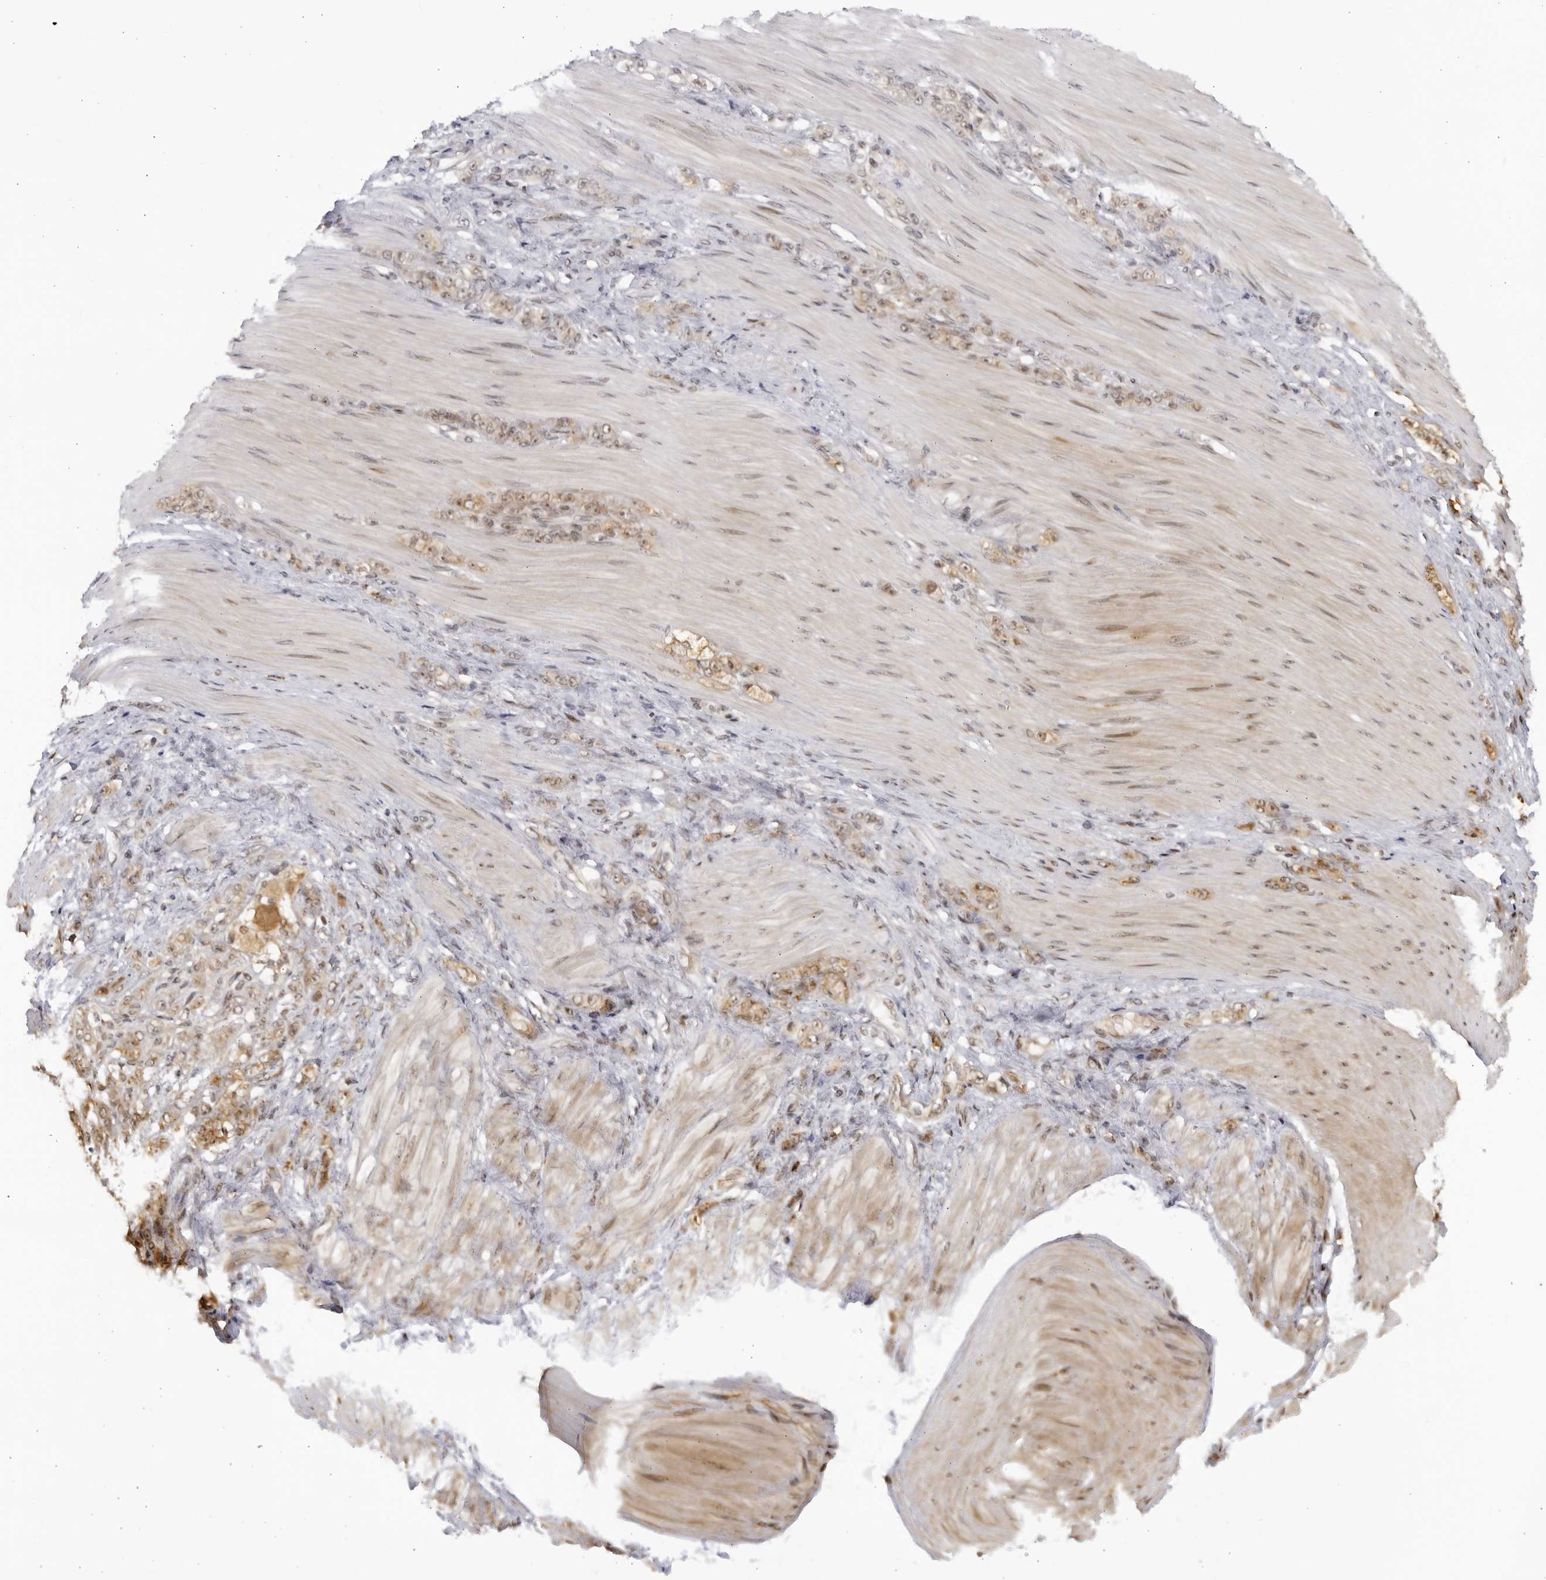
{"staining": {"intensity": "weak", "quantity": "<25%", "location": "cytoplasmic/membranous,nuclear"}, "tissue": "stomach cancer", "cell_type": "Tumor cells", "image_type": "cancer", "snomed": [{"axis": "morphology", "description": "Normal tissue, NOS"}, {"axis": "morphology", "description": "Adenocarcinoma, NOS"}, {"axis": "topography", "description": "Stomach"}], "caption": "Immunohistochemistry of human stomach adenocarcinoma demonstrates no positivity in tumor cells.", "gene": "RASGEF1C", "patient": {"sex": "male", "age": 82}}